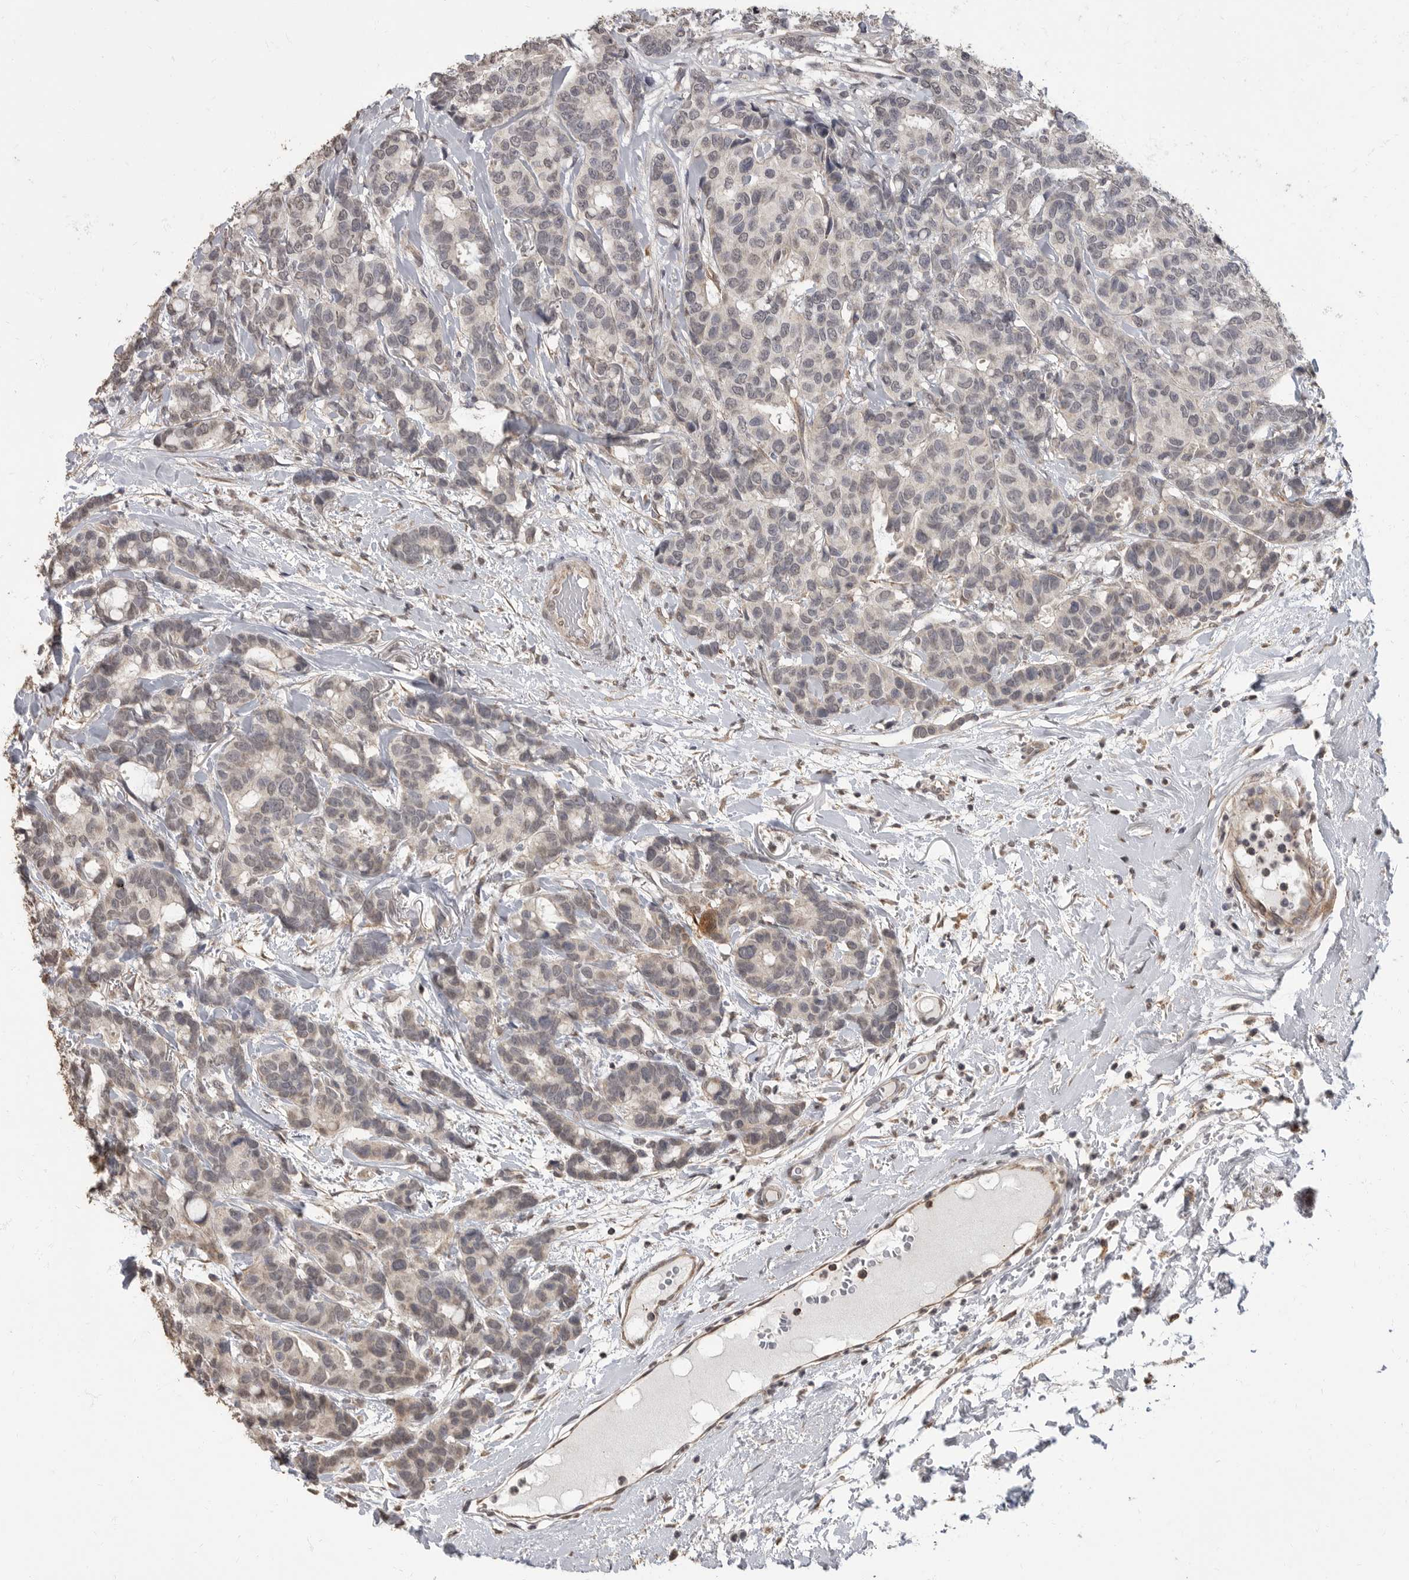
{"staining": {"intensity": "negative", "quantity": "none", "location": "none"}, "tissue": "breast cancer", "cell_type": "Tumor cells", "image_type": "cancer", "snomed": [{"axis": "morphology", "description": "Duct carcinoma"}, {"axis": "topography", "description": "Breast"}], "caption": "An immunohistochemistry (IHC) image of breast infiltrating ductal carcinoma is shown. There is no staining in tumor cells of breast infiltrating ductal carcinoma. Brightfield microscopy of IHC stained with DAB (3,3'-diaminobenzidine) (brown) and hematoxylin (blue), captured at high magnification.", "gene": "MAFG", "patient": {"sex": "female", "age": 87}}